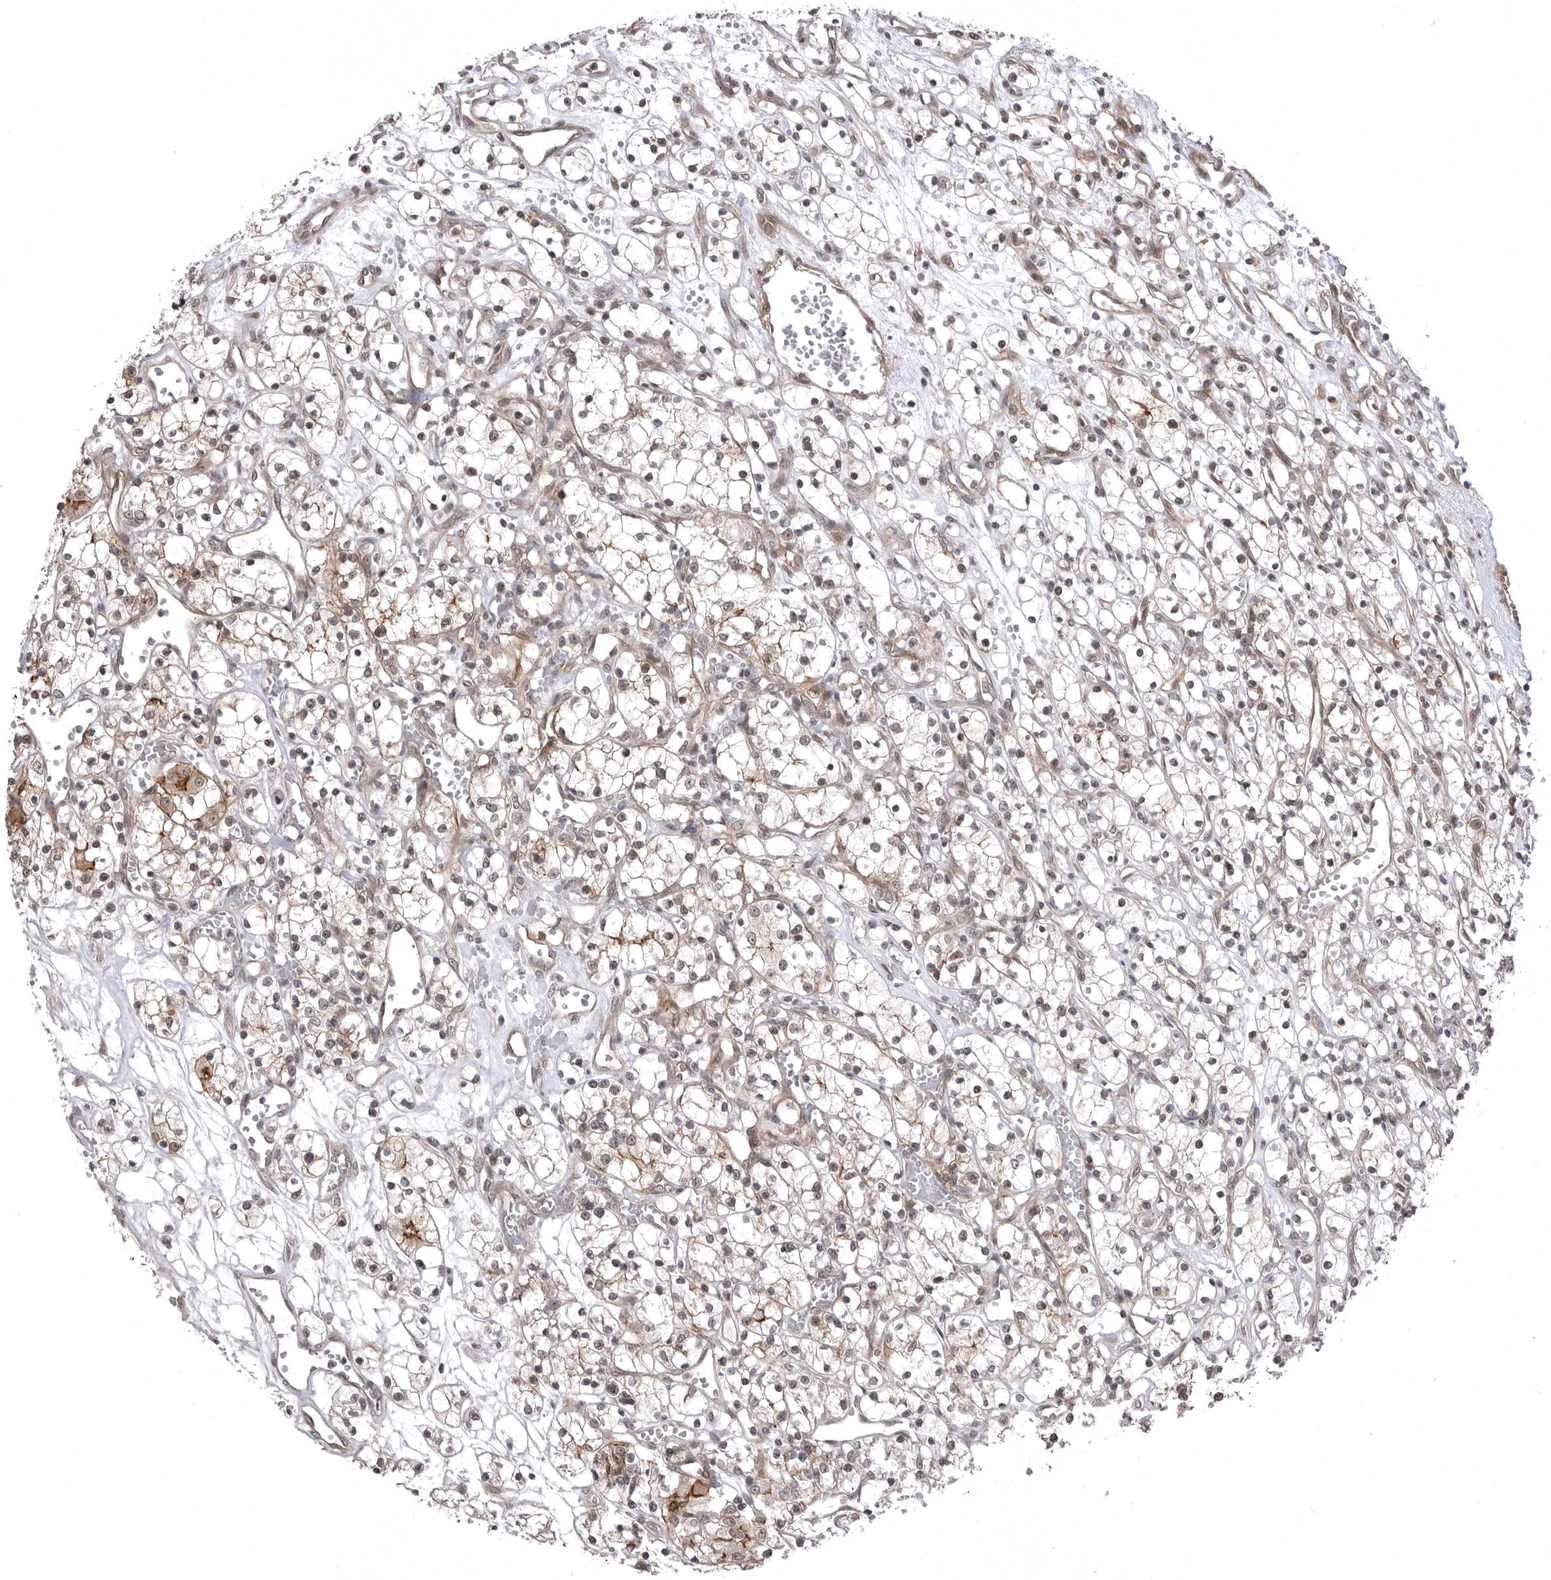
{"staining": {"intensity": "weak", "quantity": "<25%", "location": "nuclear"}, "tissue": "renal cancer", "cell_type": "Tumor cells", "image_type": "cancer", "snomed": [{"axis": "morphology", "description": "Adenocarcinoma, NOS"}, {"axis": "topography", "description": "Kidney"}], "caption": "Tumor cells are negative for brown protein staining in renal adenocarcinoma.", "gene": "SORBS1", "patient": {"sex": "female", "age": 59}}